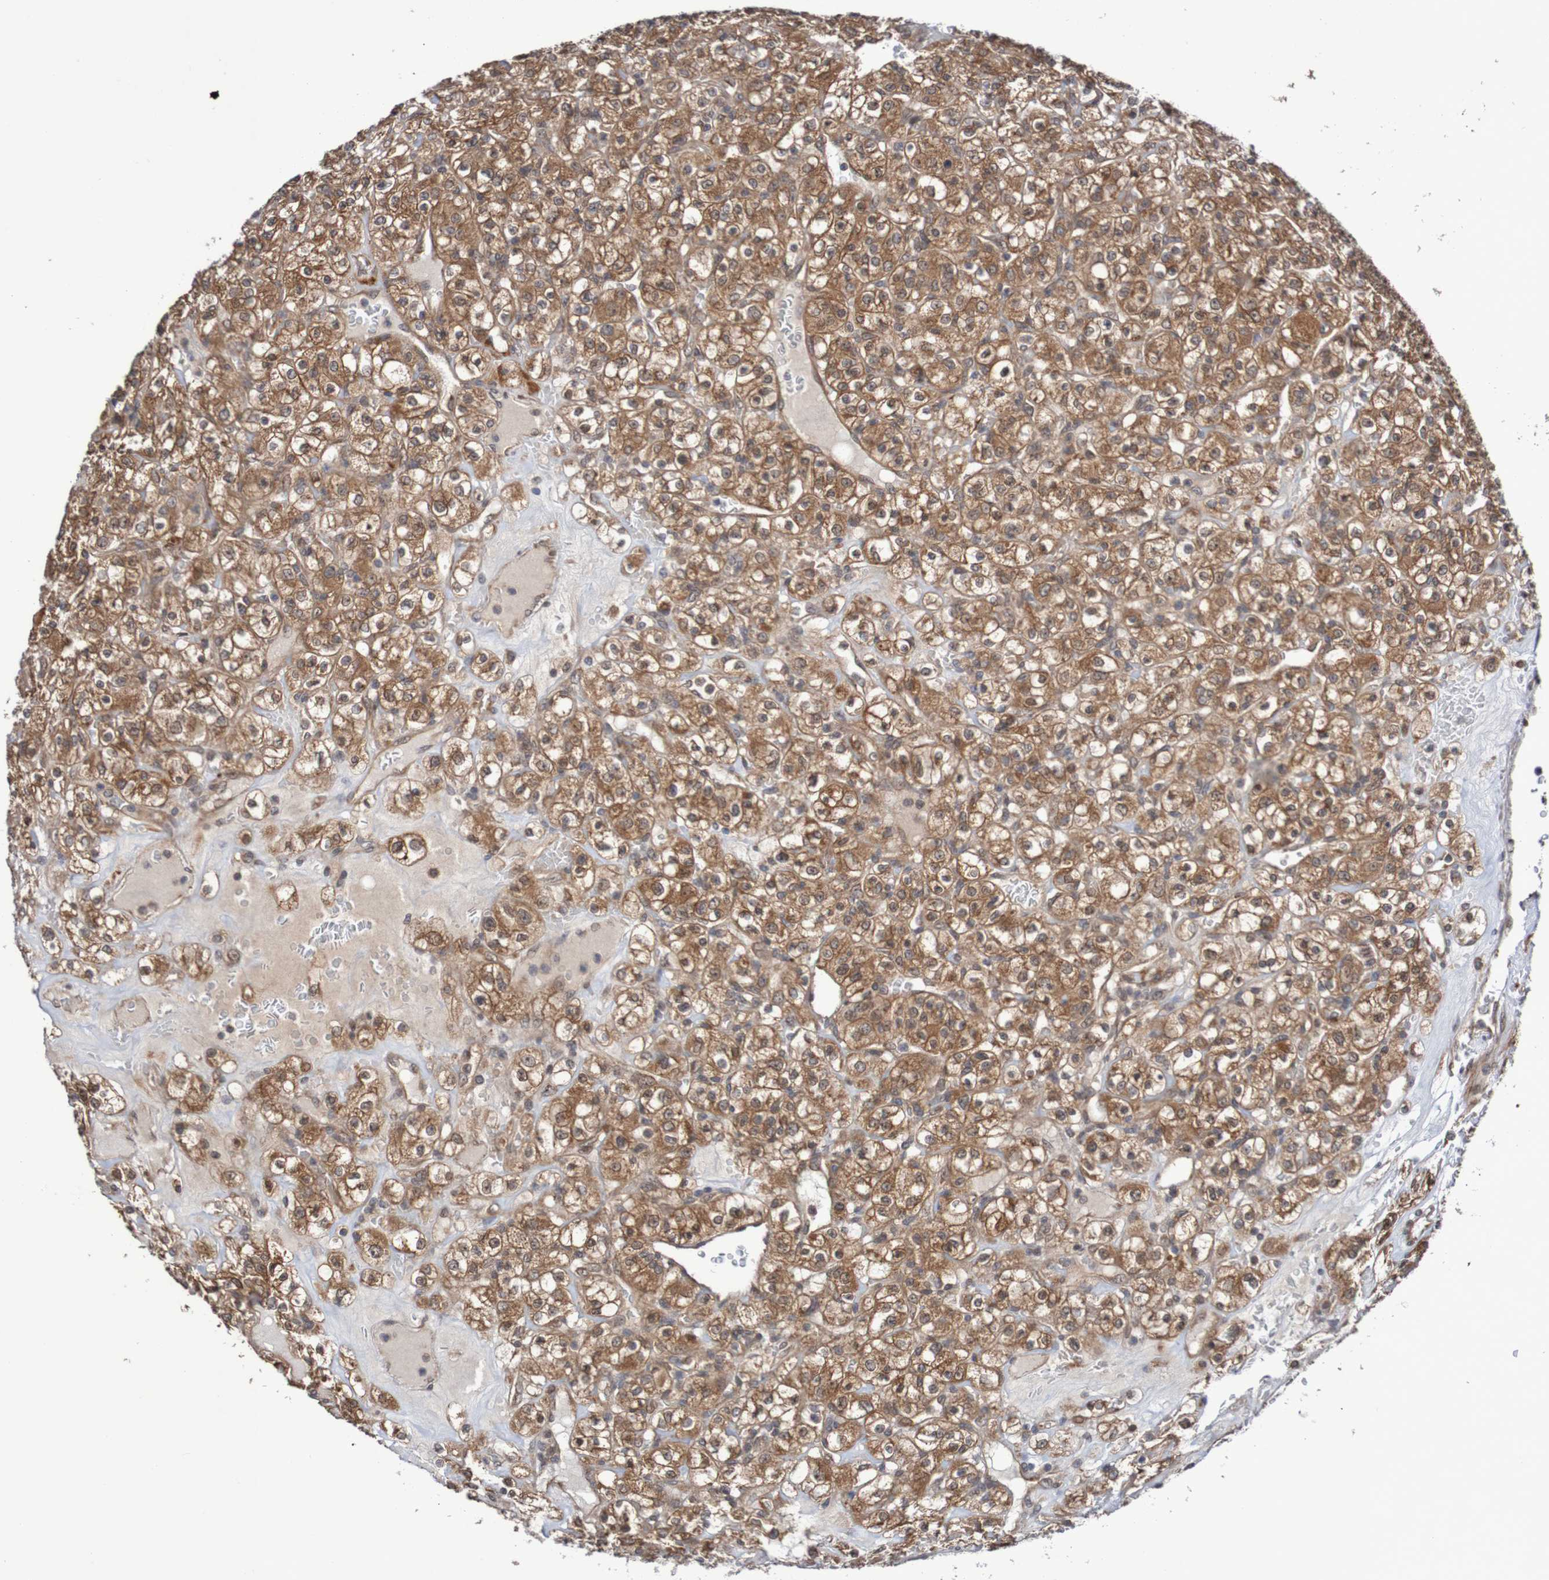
{"staining": {"intensity": "moderate", "quantity": ">75%", "location": "cytoplasmic/membranous"}, "tissue": "renal cancer", "cell_type": "Tumor cells", "image_type": "cancer", "snomed": [{"axis": "morphology", "description": "Normal tissue, NOS"}, {"axis": "morphology", "description": "Adenocarcinoma, NOS"}, {"axis": "topography", "description": "Kidney"}], "caption": "Tumor cells demonstrate moderate cytoplasmic/membranous expression in about >75% of cells in renal cancer (adenocarcinoma). Using DAB (brown) and hematoxylin (blue) stains, captured at high magnification using brightfield microscopy.", "gene": "PHPT1", "patient": {"sex": "female", "age": 72}}